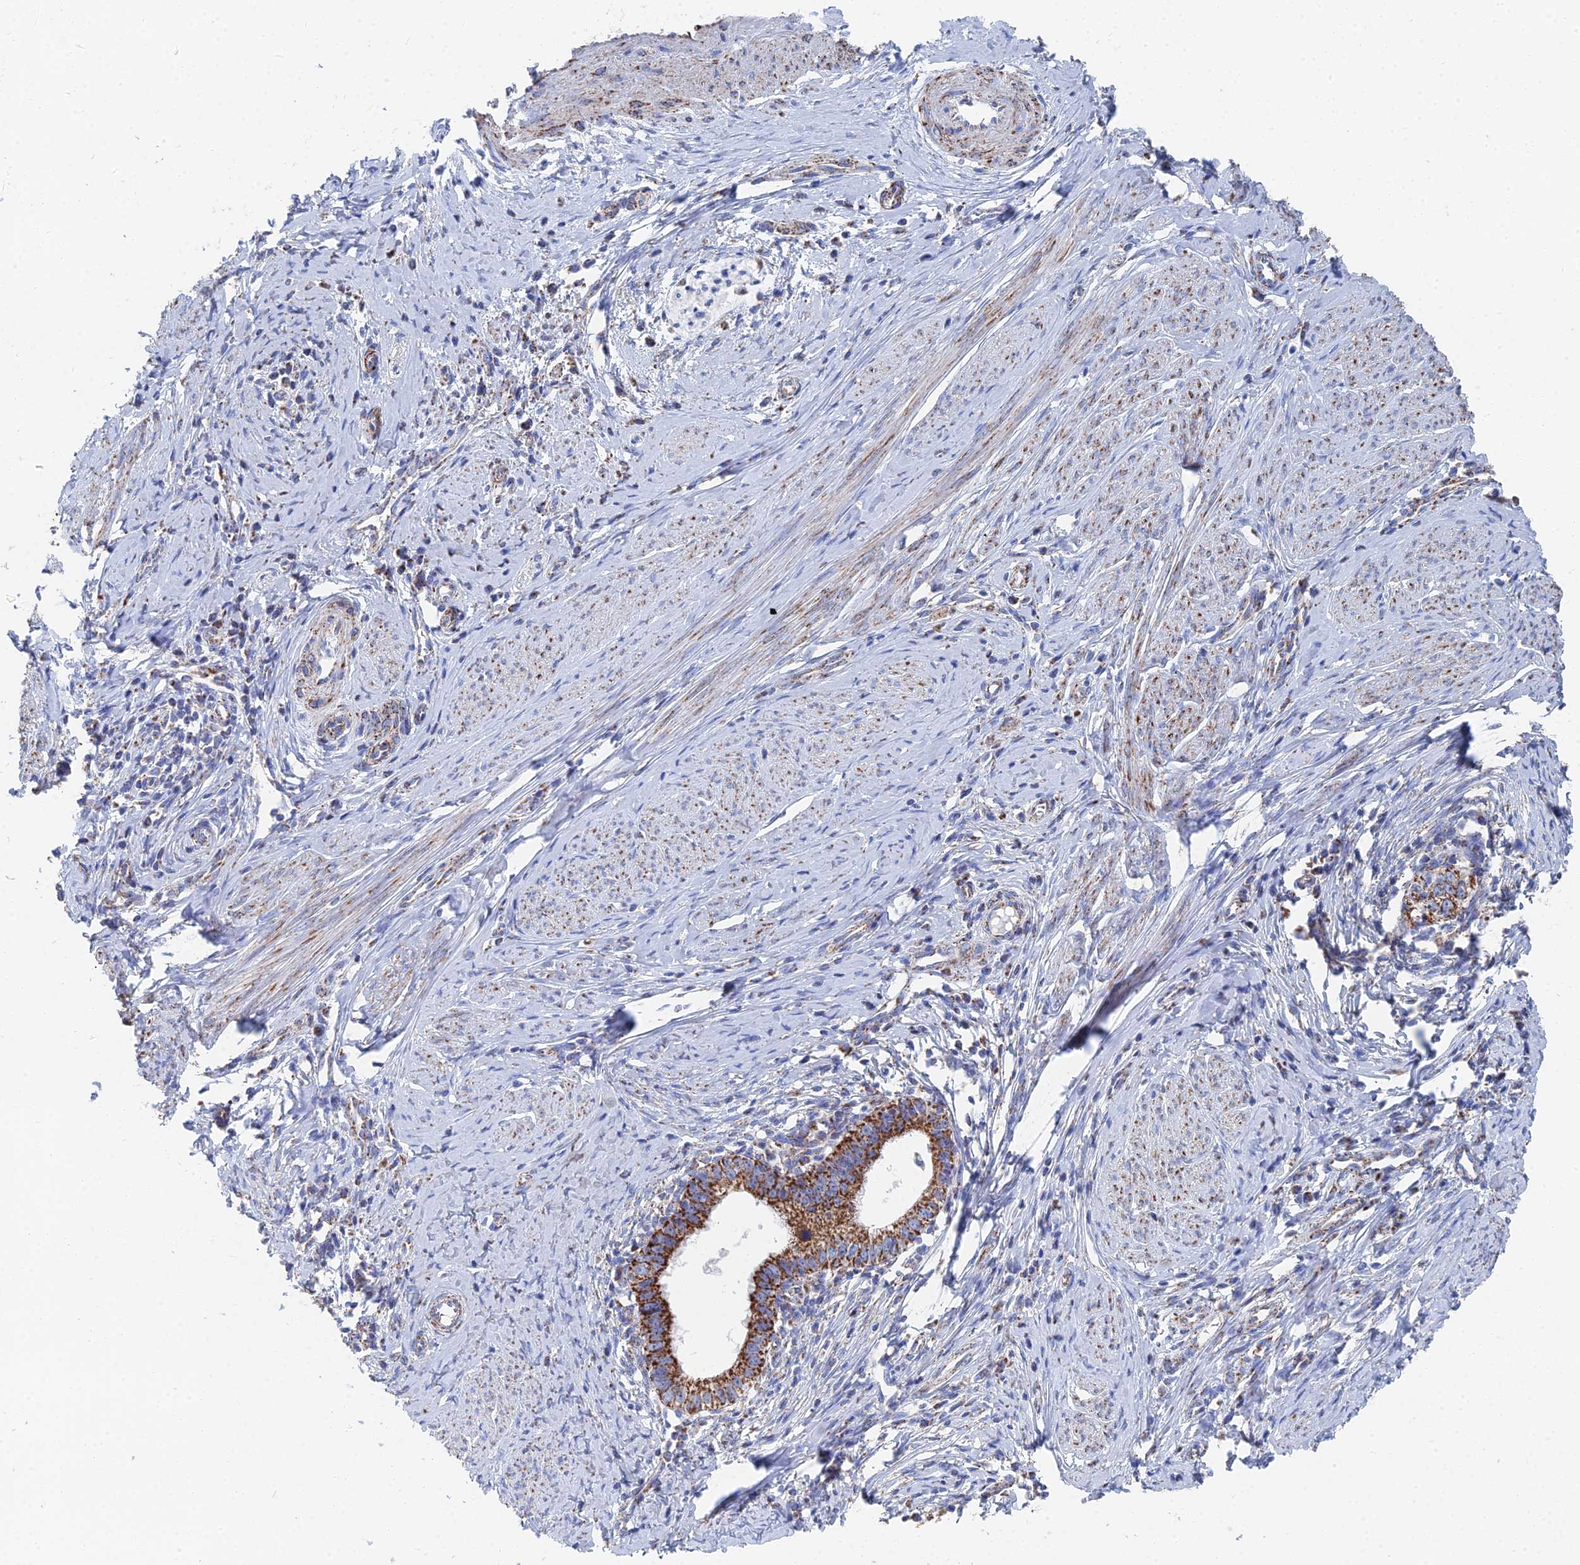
{"staining": {"intensity": "strong", "quantity": ">75%", "location": "cytoplasmic/membranous"}, "tissue": "cervical cancer", "cell_type": "Tumor cells", "image_type": "cancer", "snomed": [{"axis": "morphology", "description": "Adenocarcinoma, NOS"}, {"axis": "topography", "description": "Cervix"}], "caption": "Immunohistochemistry photomicrograph of neoplastic tissue: human cervical adenocarcinoma stained using immunohistochemistry (IHC) shows high levels of strong protein expression localized specifically in the cytoplasmic/membranous of tumor cells, appearing as a cytoplasmic/membranous brown color.", "gene": "IFT80", "patient": {"sex": "female", "age": 36}}